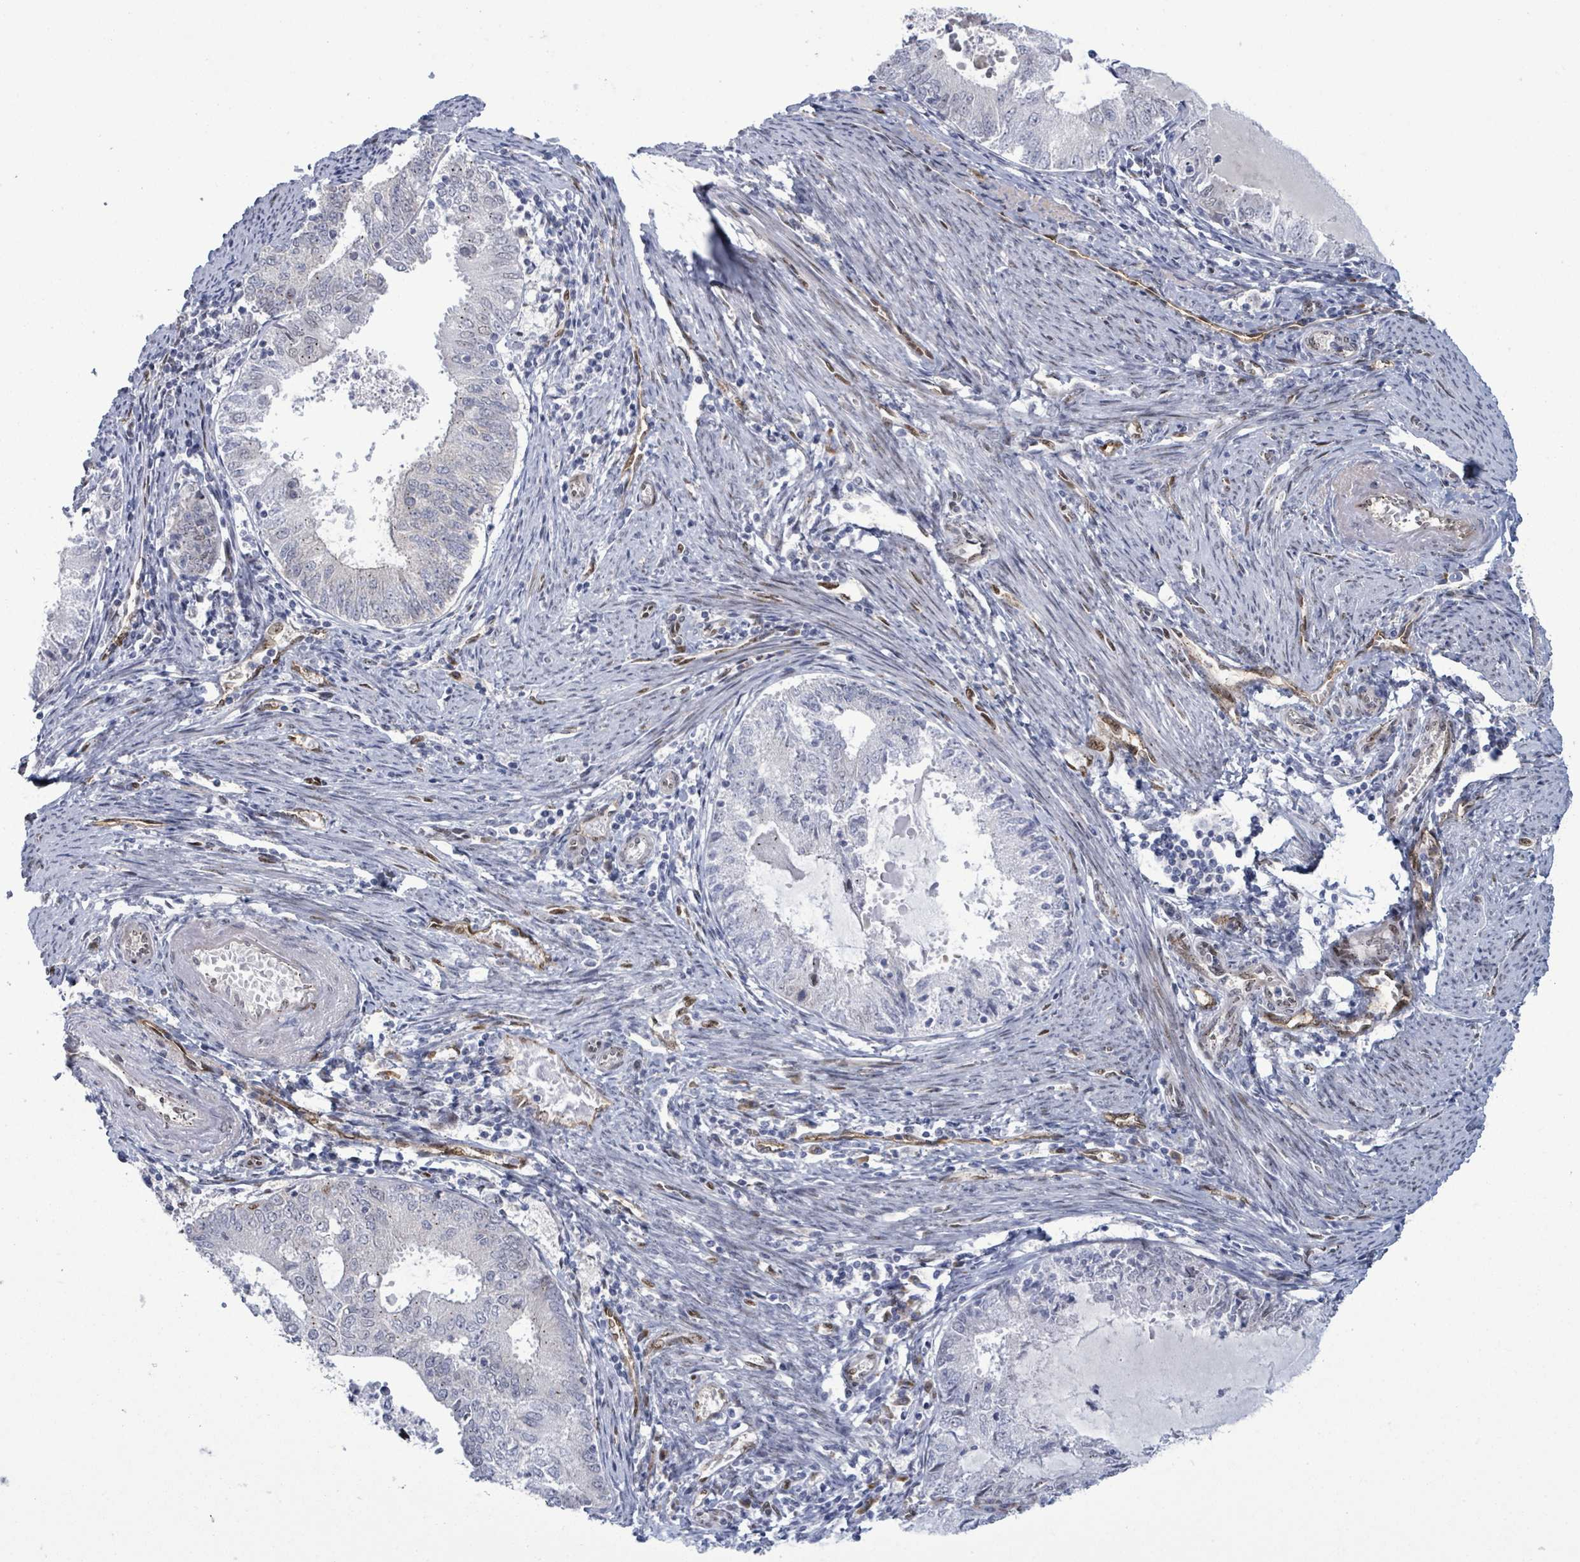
{"staining": {"intensity": "negative", "quantity": "none", "location": "none"}, "tissue": "endometrial cancer", "cell_type": "Tumor cells", "image_type": "cancer", "snomed": [{"axis": "morphology", "description": "Adenocarcinoma, NOS"}, {"axis": "topography", "description": "Endometrium"}], "caption": "DAB (3,3'-diaminobenzidine) immunohistochemical staining of human adenocarcinoma (endometrial) exhibits no significant staining in tumor cells.", "gene": "TUSC1", "patient": {"sex": "female", "age": 57}}